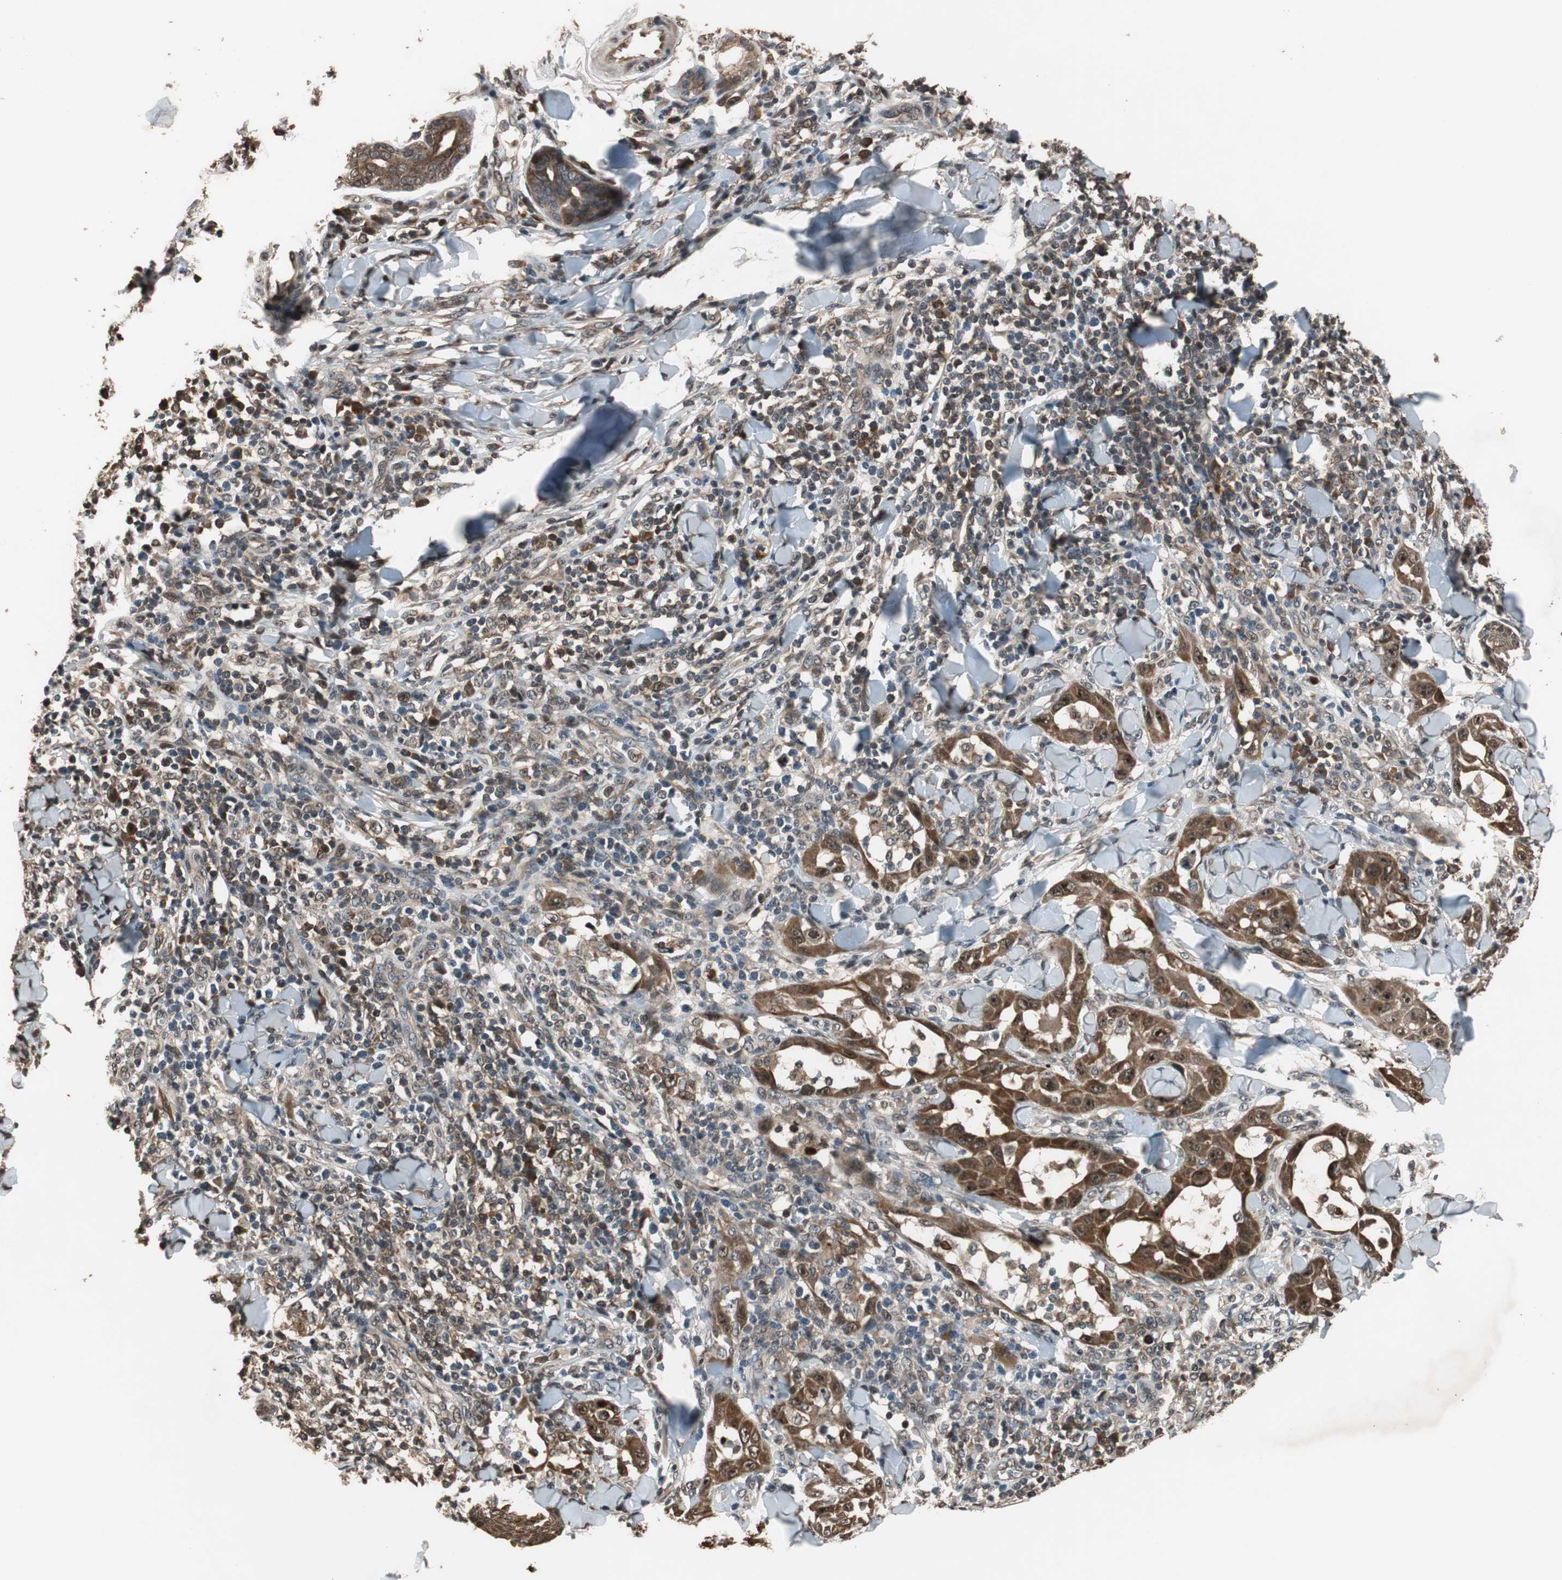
{"staining": {"intensity": "strong", "quantity": ">75%", "location": "cytoplasmic/membranous"}, "tissue": "skin cancer", "cell_type": "Tumor cells", "image_type": "cancer", "snomed": [{"axis": "morphology", "description": "Squamous cell carcinoma, NOS"}, {"axis": "topography", "description": "Skin"}], "caption": "An immunohistochemistry (IHC) photomicrograph of tumor tissue is shown. Protein staining in brown labels strong cytoplasmic/membranous positivity in skin cancer within tumor cells.", "gene": "TMEM230", "patient": {"sex": "male", "age": 24}}